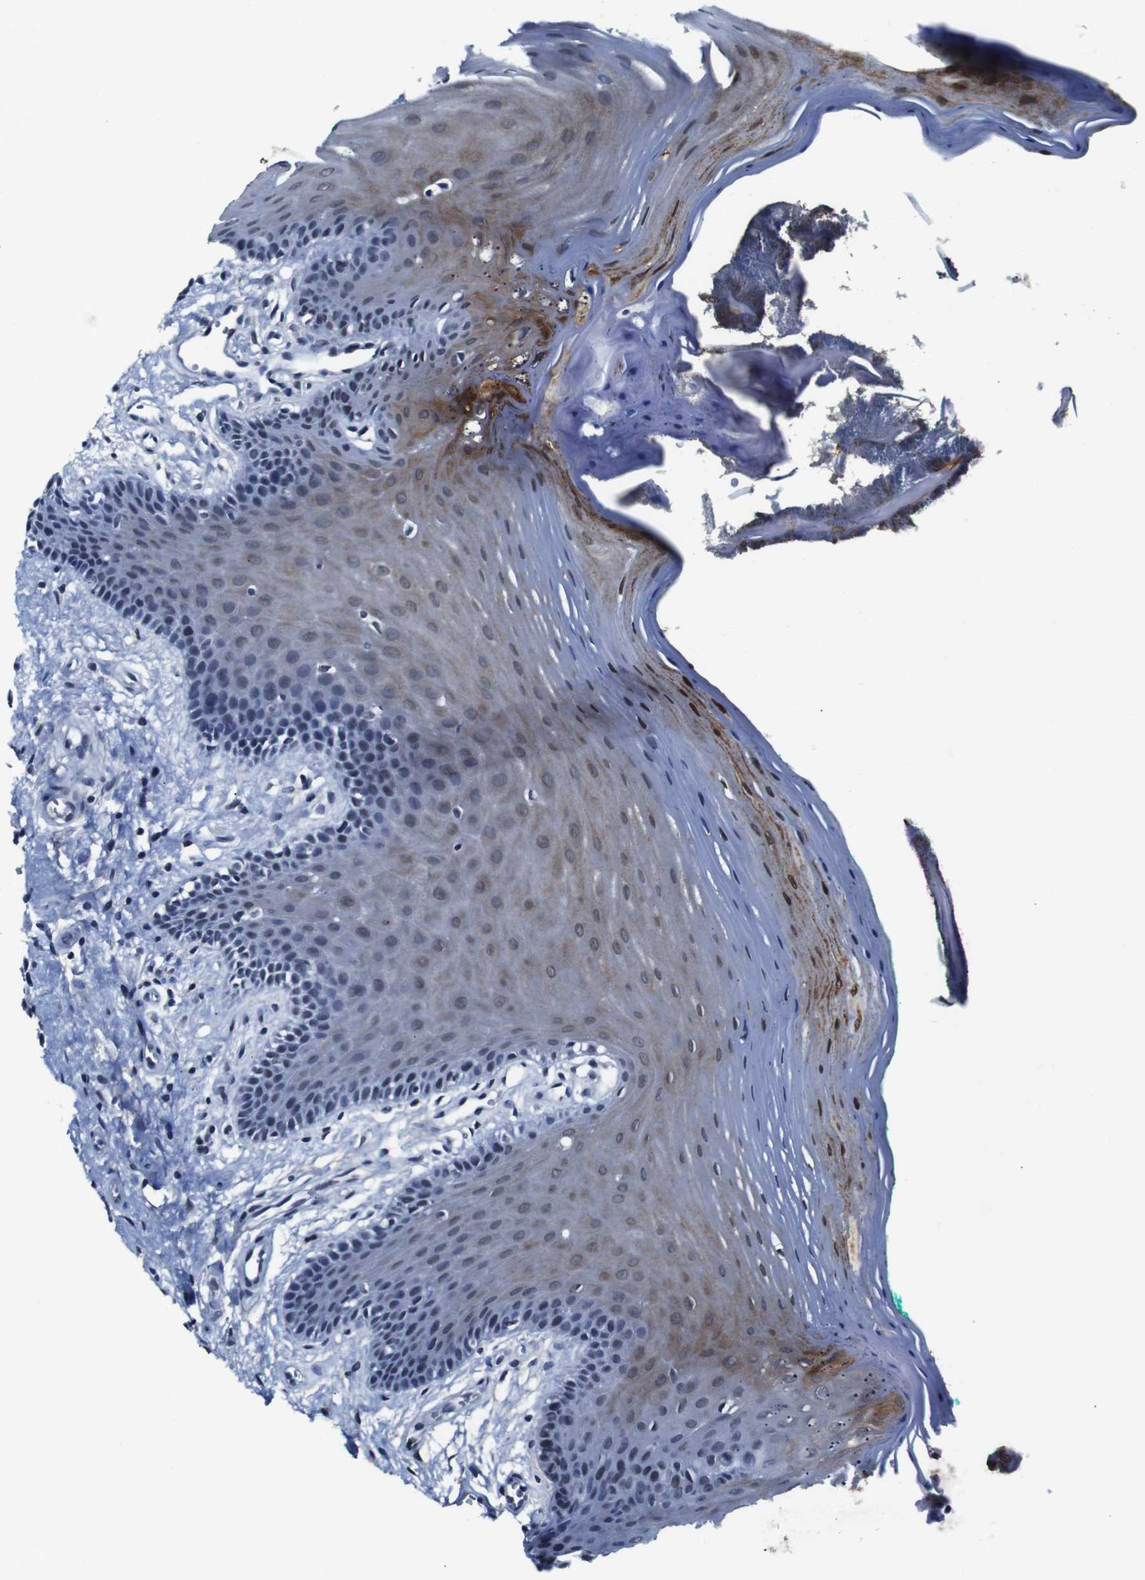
{"staining": {"intensity": "moderate", "quantity": "25%-75%", "location": "cytoplasmic/membranous,nuclear"}, "tissue": "oral mucosa", "cell_type": "Squamous epithelial cells", "image_type": "normal", "snomed": [{"axis": "morphology", "description": "Normal tissue, NOS"}, {"axis": "topography", "description": "Skeletal muscle"}, {"axis": "topography", "description": "Oral tissue"}], "caption": "Normal oral mucosa displays moderate cytoplasmic/membranous,nuclear staining in approximately 25%-75% of squamous epithelial cells Ihc stains the protein of interest in brown and the nuclei are stained blue..", "gene": "ILDR2", "patient": {"sex": "male", "age": 58}}